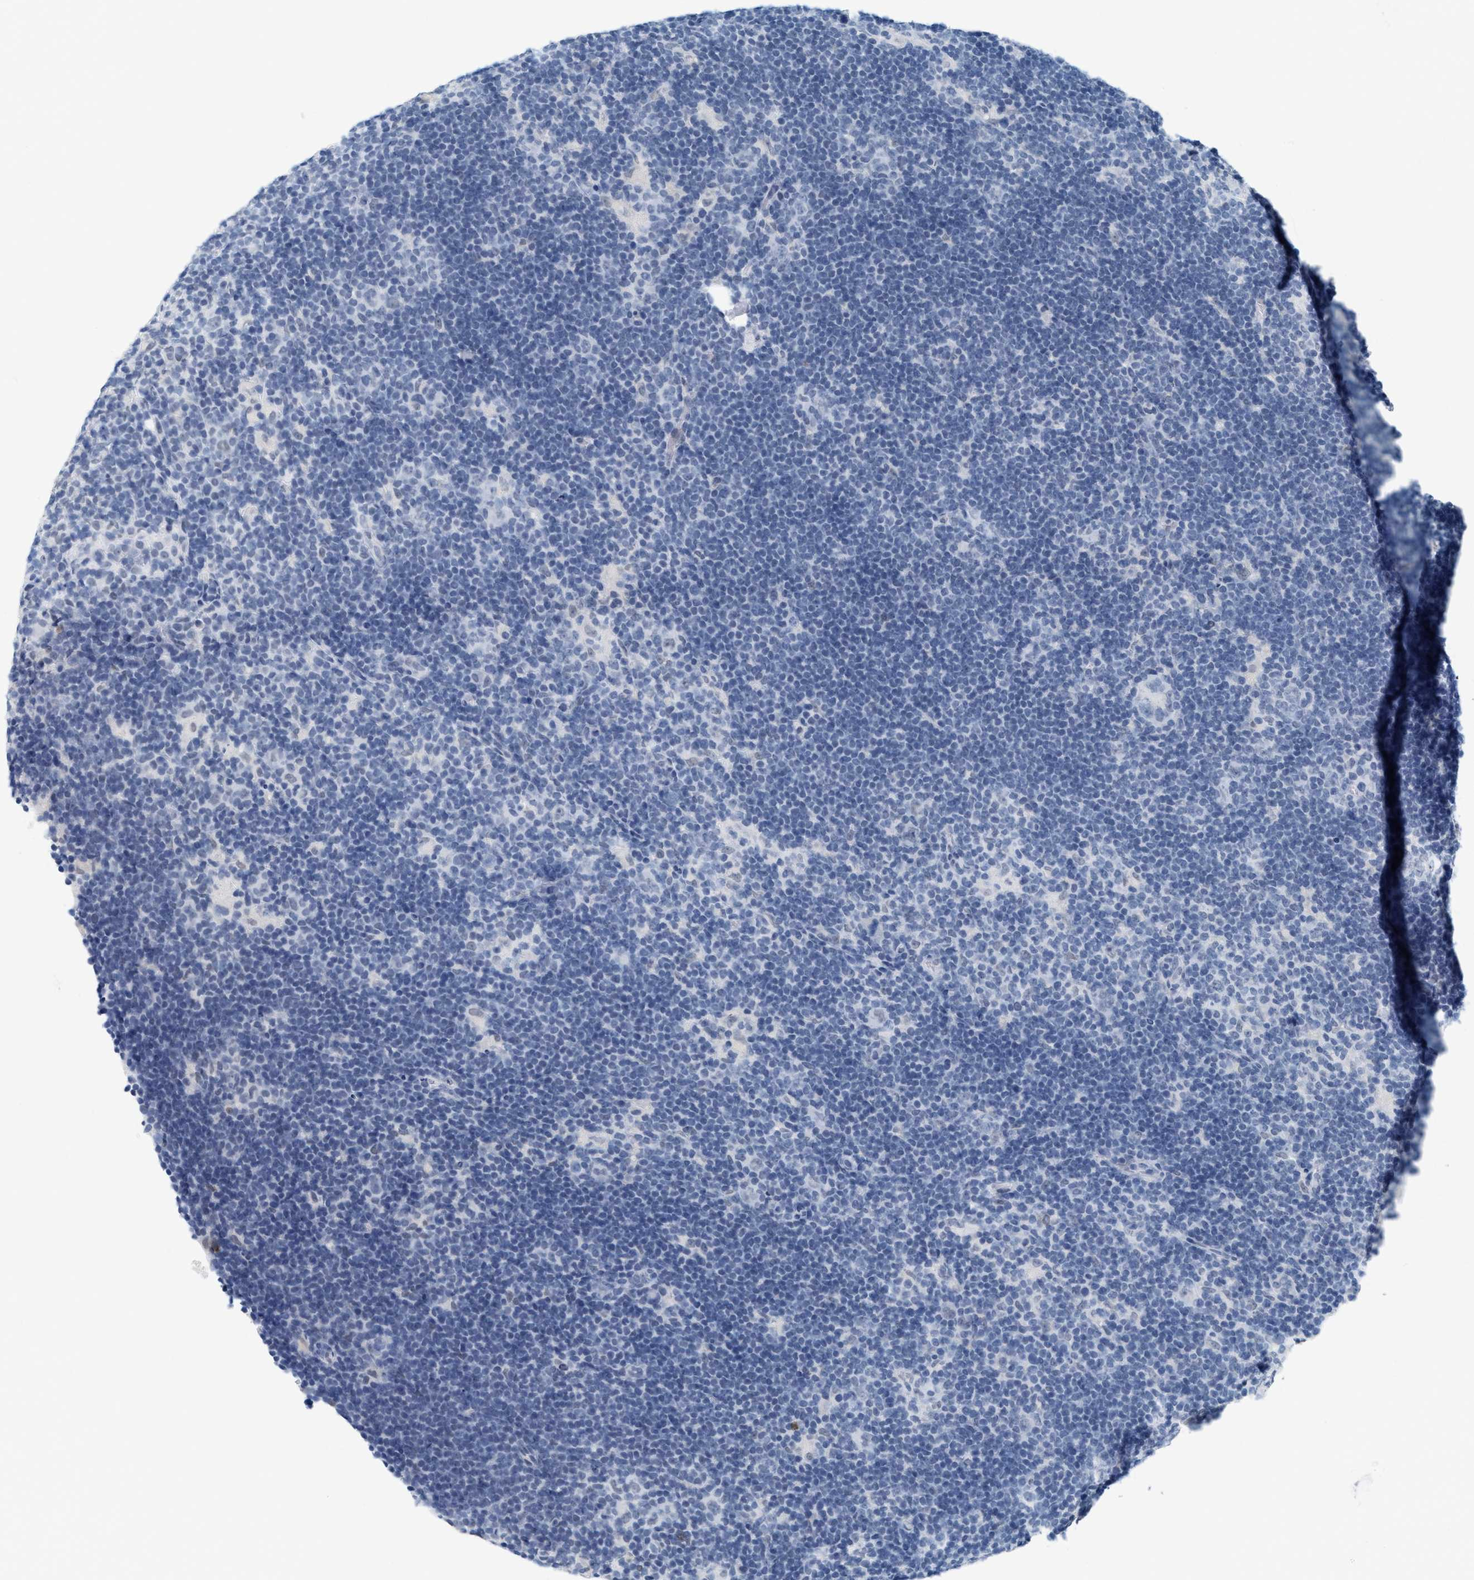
{"staining": {"intensity": "negative", "quantity": "none", "location": "none"}, "tissue": "lymphoma", "cell_type": "Tumor cells", "image_type": "cancer", "snomed": [{"axis": "morphology", "description": "Hodgkin's disease, NOS"}, {"axis": "topography", "description": "Lymph node"}], "caption": "High power microscopy micrograph of an IHC micrograph of lymphoma, revealing no significant staining in tumor cells. The staining was performed using DAB to visualize the protein expression in brown, while the nuclei were stained in blue with hematoxylin (Magnification: 20x).", "gene": "XIRP1", "patient": {"sex": "female", "age": 57}}